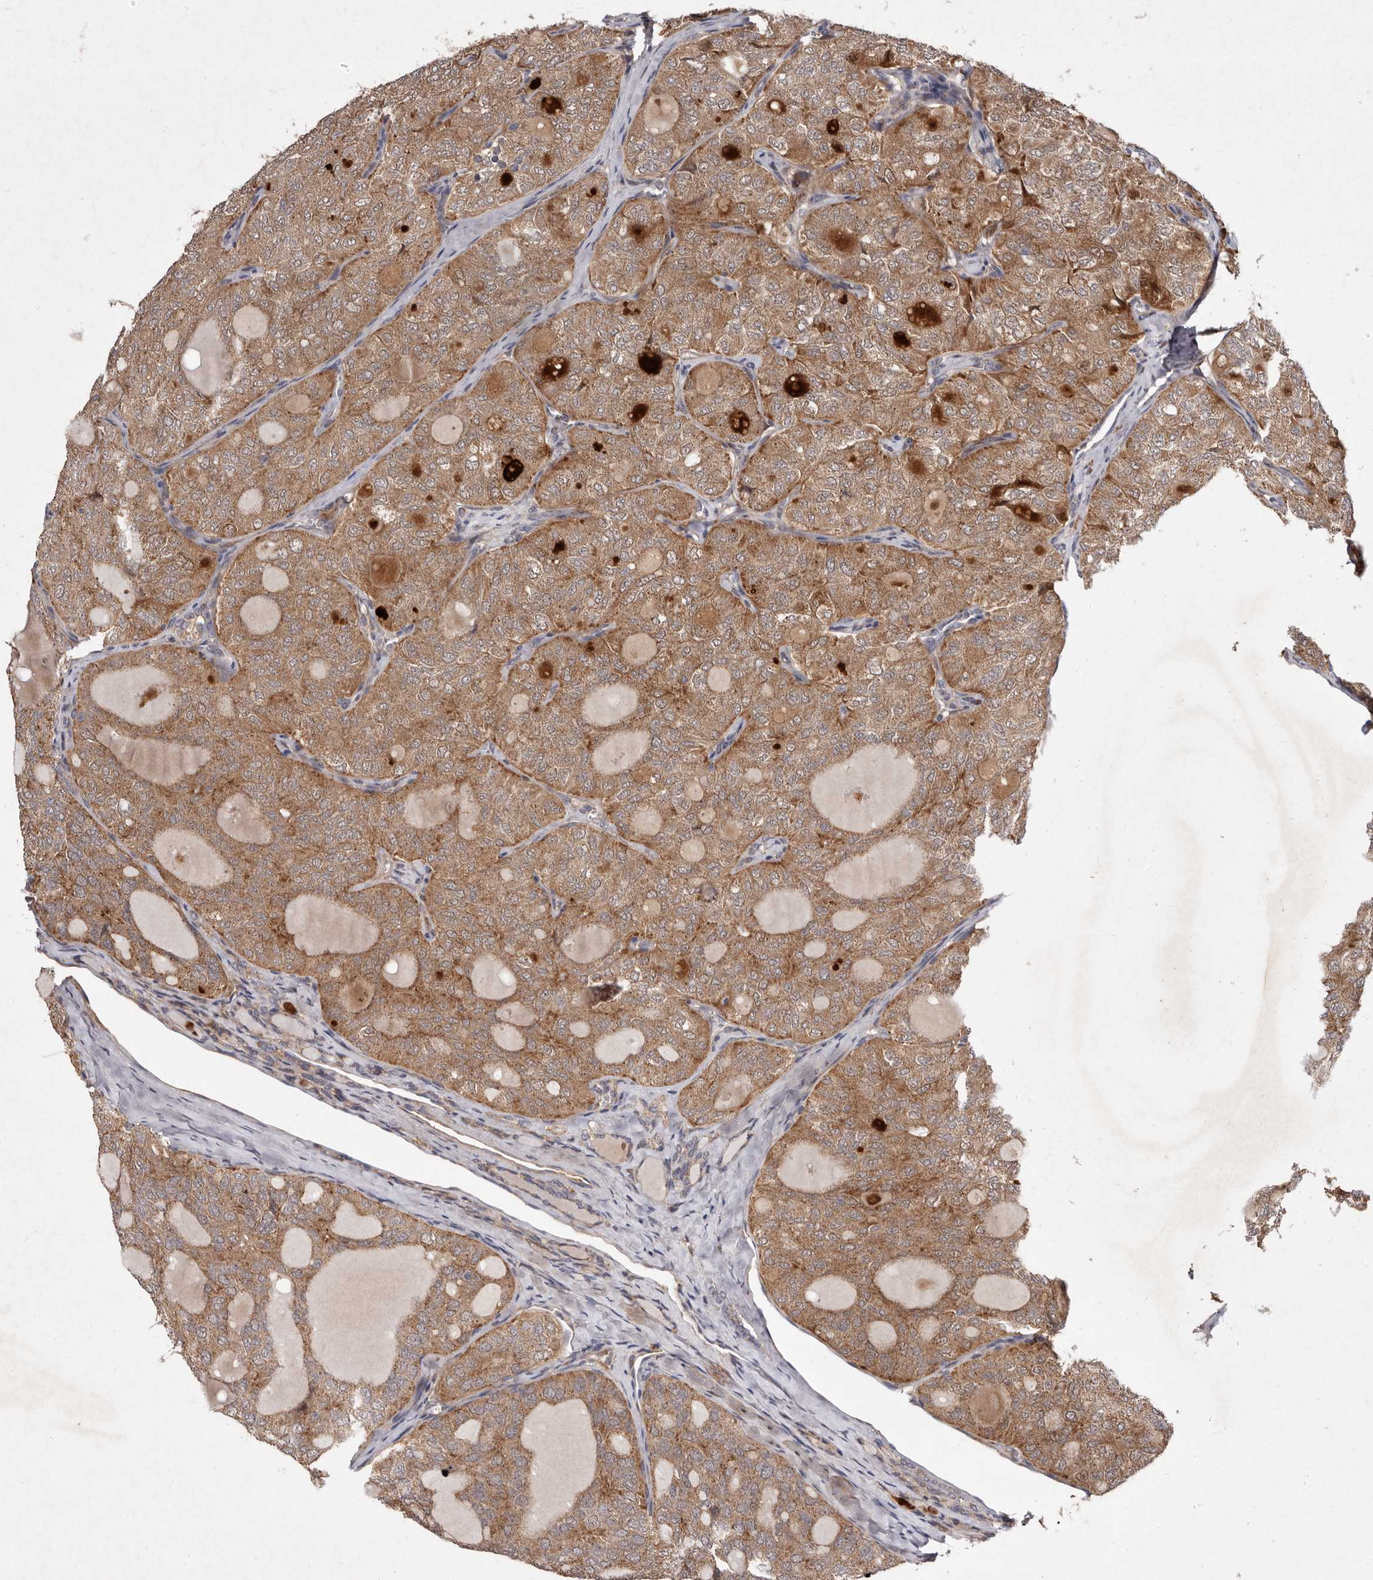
{"staining": {"intensity": "moderate", "quantity": ">75%", "location": "cytoplasmic/membranous"}, "tissue": "thyroid cancer", "cell_type": "Tumor cells", "image_type": "cancer", "snomed": [{"axis": "morphology", "description": "Follicular adenoma carcinoma, NOS"}, {"axis": "topography", "description": "Thyroid gland"}], "caption": "Protein expression analysis of follicular adenoma carcinoma (thyroid) exhibits moderate cytoplasmic/membranous staining in about >75% of tumor cells.", "gene": "FLAD1", "patient": {"sex": "male", "age": 75}}